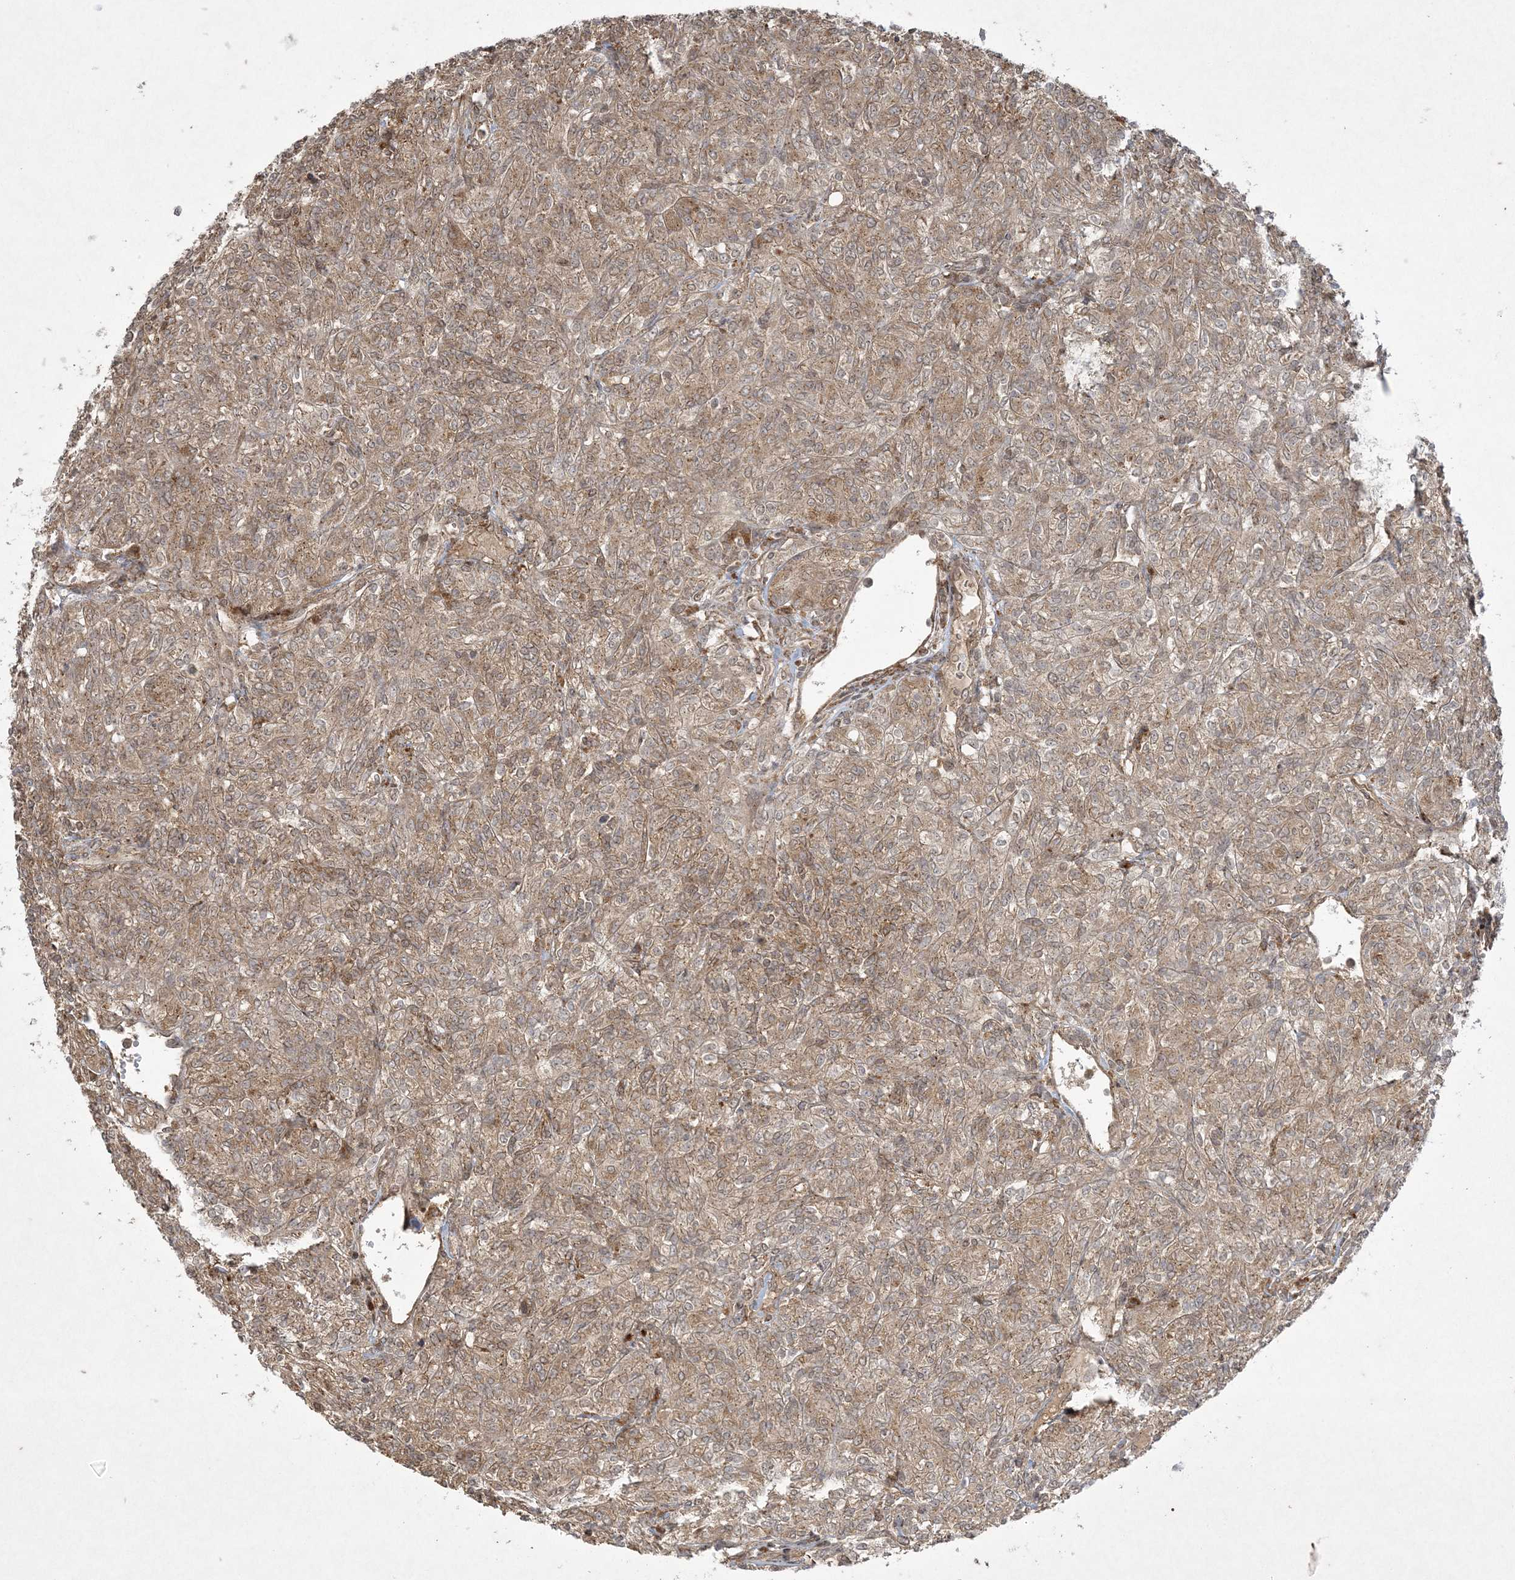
{"staining": {"intensity": "weak", "quantity": ">75%", "location": "cytoplasmic/membranous"}, "tissue": "renal cancer", "cell_type": "Tumor cells", "image_type": "cancer", "snomed": [{"axis": "morphology", "description": "Adenocarcinoma, NOS"}, {"axis": "topography", "description": "Kidney"}], "caption": "The immunohistochemical stain shows weak cytoplasmic/membranous staining in tumor cells of renal cancer (adenocarcinoma) tissue.", "gene": "RRAS", "patient": {"sex": "male", "age": 77}}